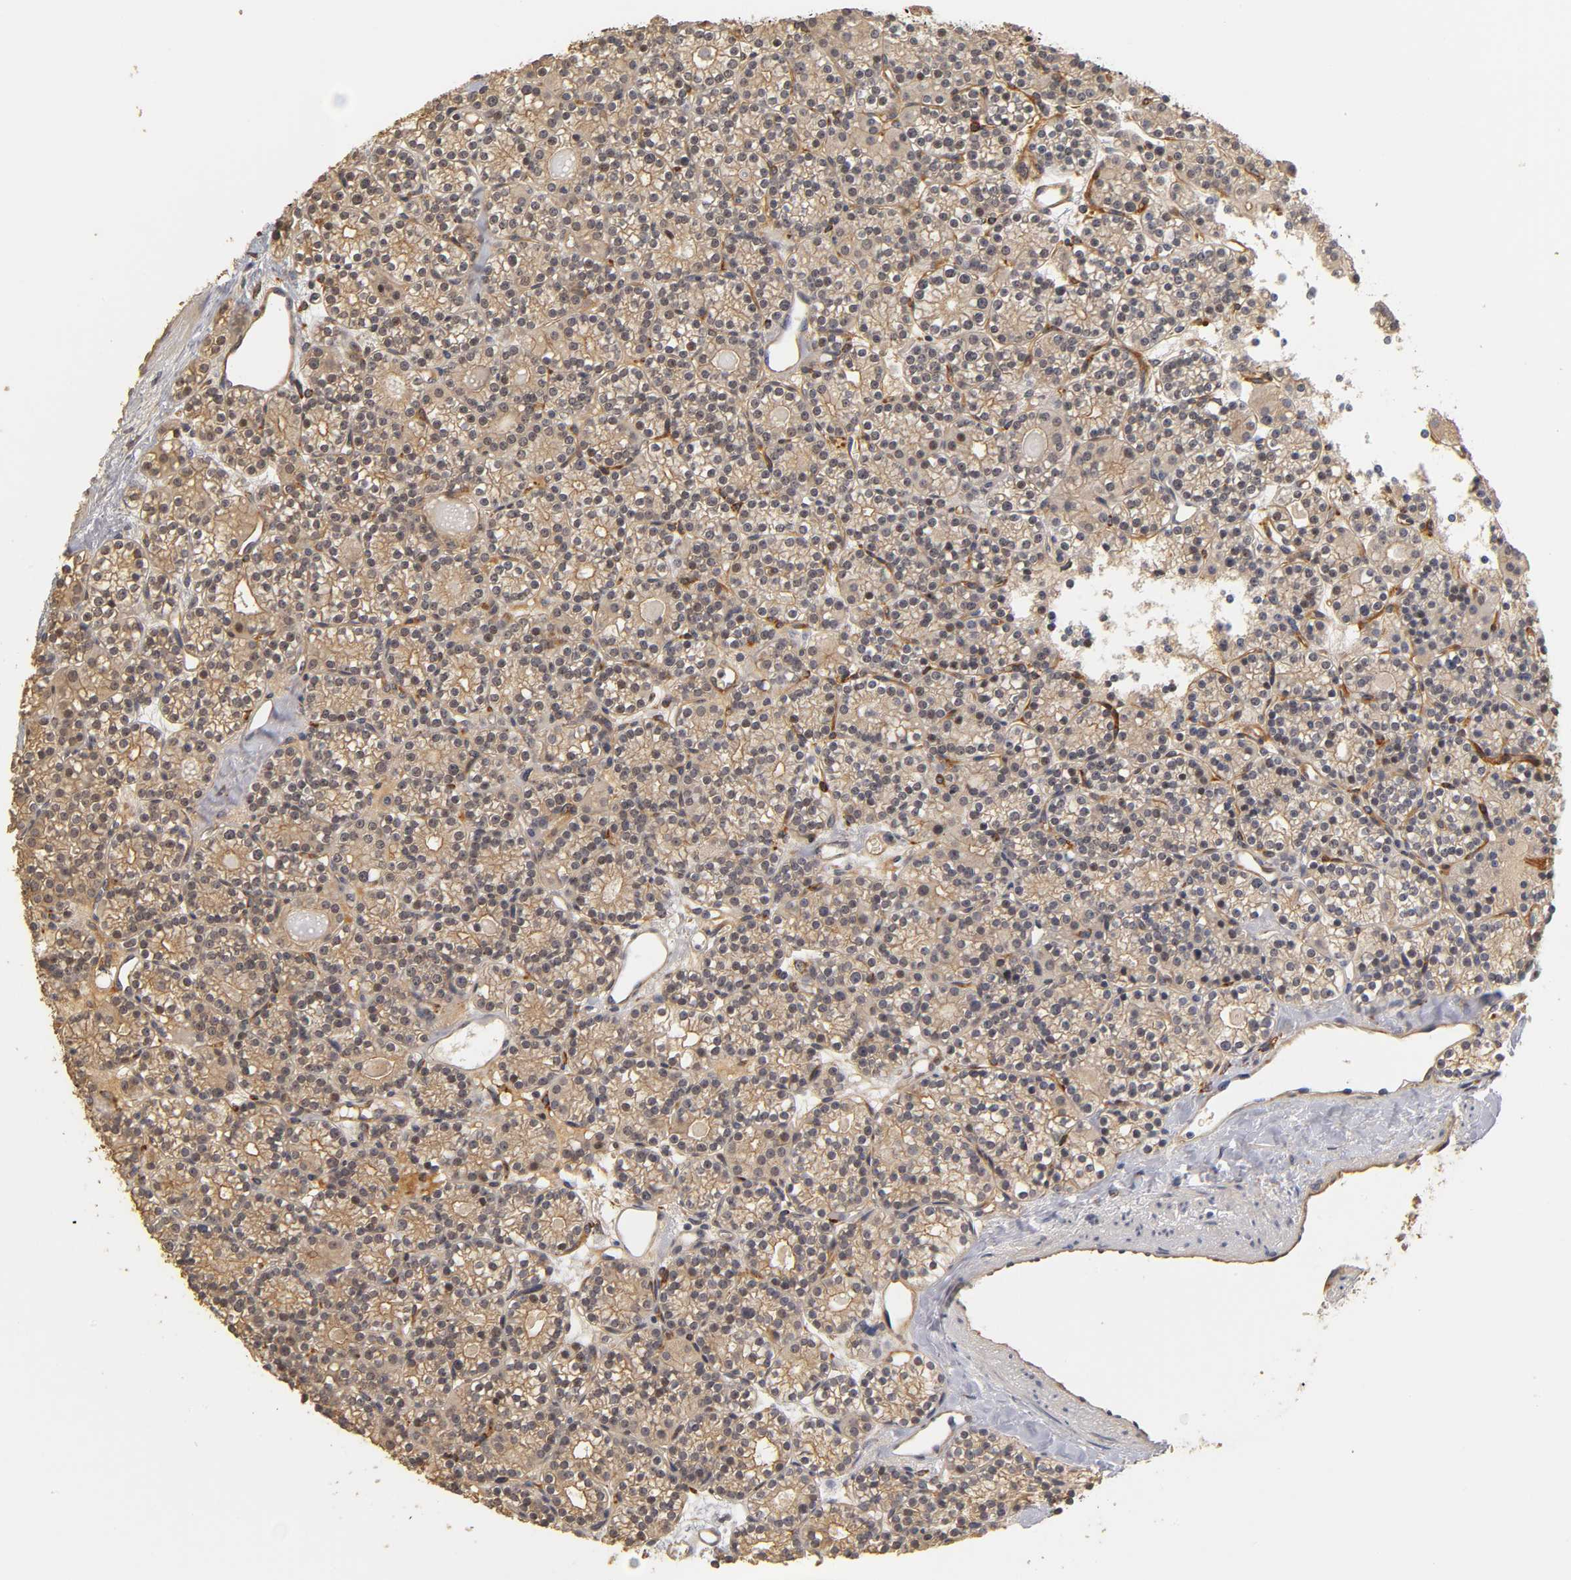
{"staining": {"intensity": "weak", "quantity": ">75%", "location": "cytoplasmic/membranous"}, "tissue": "parathyroid gland", "cell_type": "Glandular cells", "image_type": "normal", "snomed": [{"axis": "morphology", "description": "Normal tissue, NOS"}, {"axis": "topography", "description": "Parathyroid gland"}], "caption": "Immunohistochemistry (IHC) of unremarkable human parathyroid gland demonstrates low levels of weak cytoplasmic/membranous positivity in approximately >75% of glandular cells.", "gene": "LAMB1", "patient": {"sex": "female", "age": 64}}